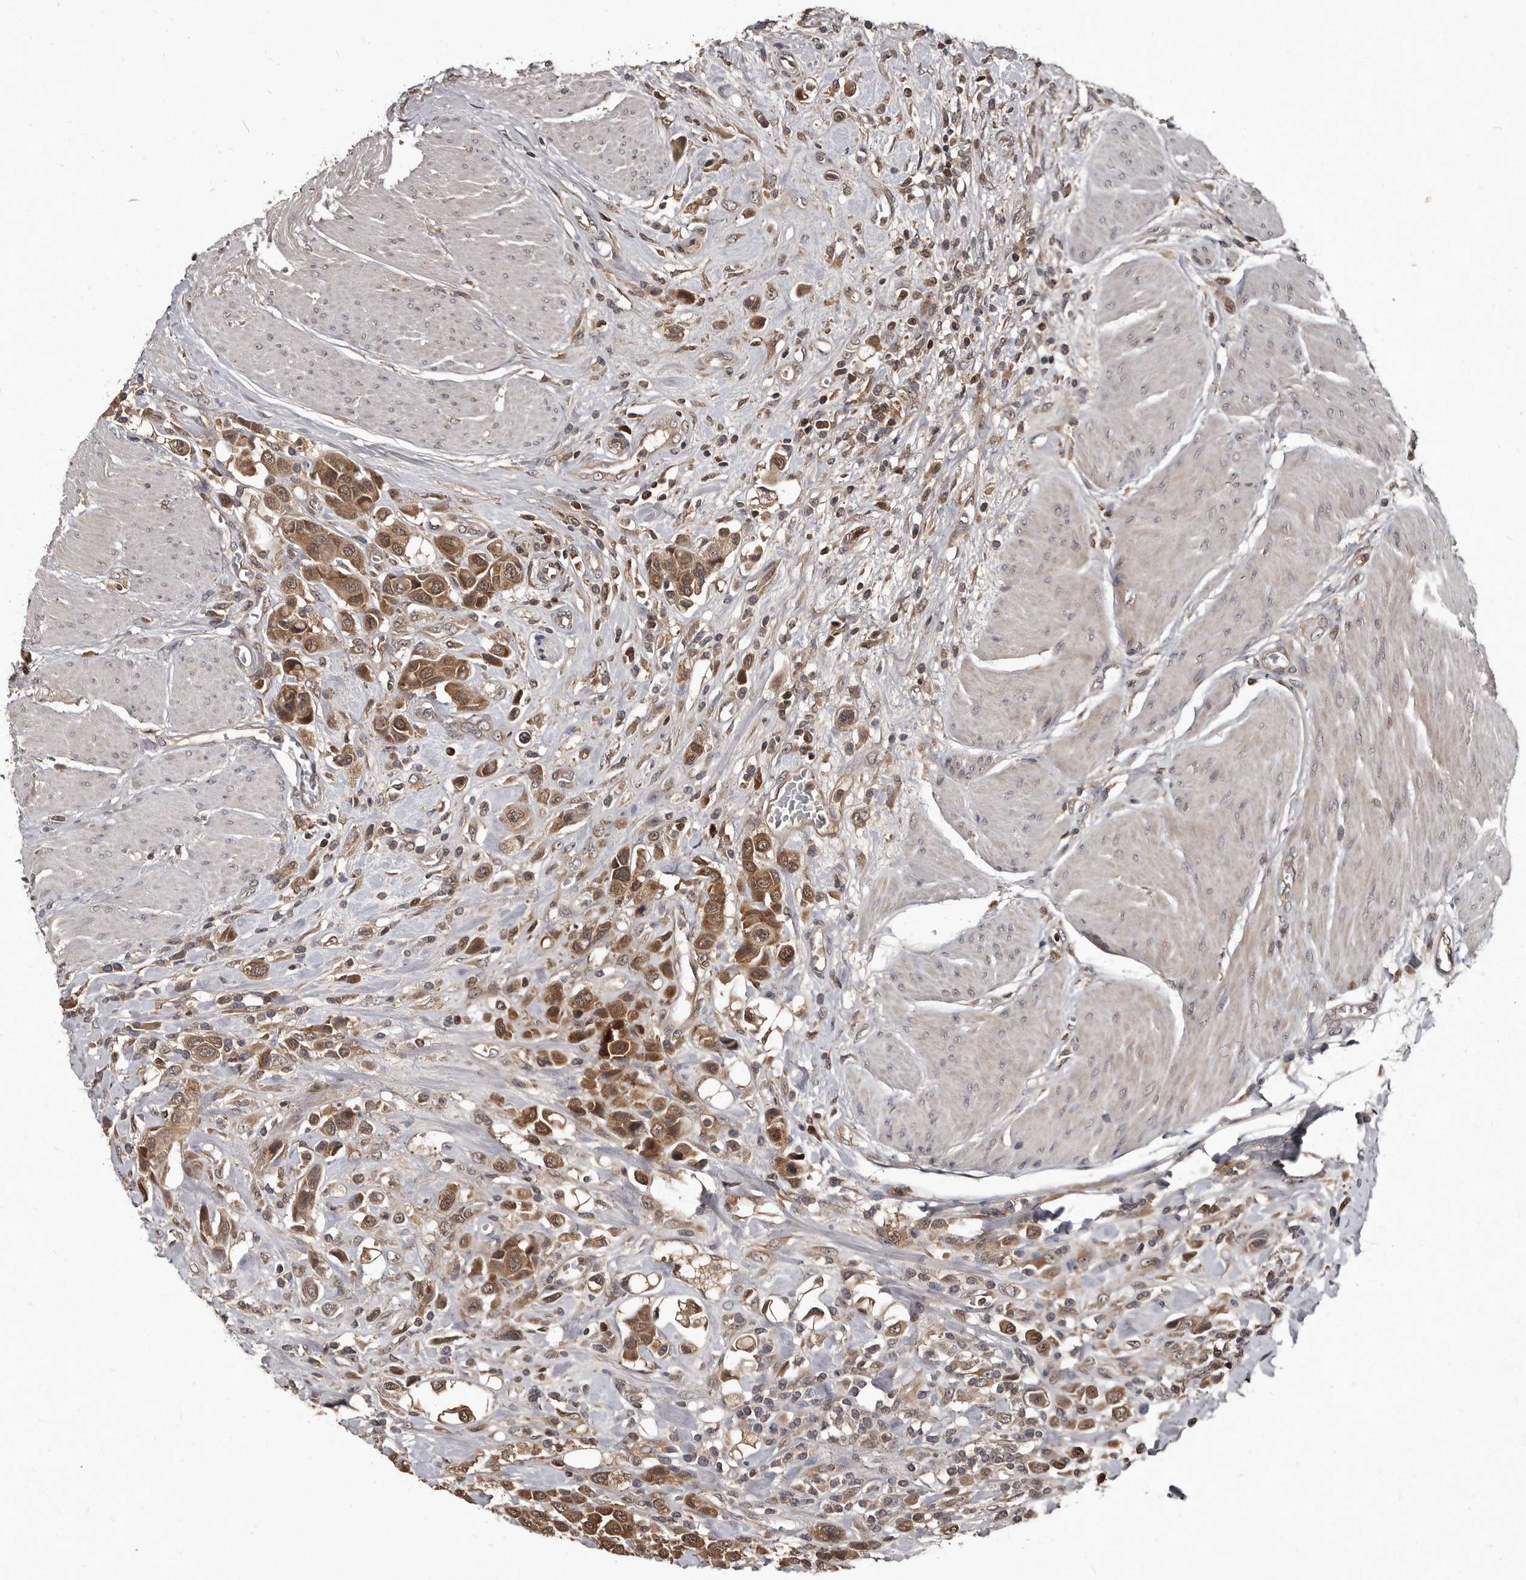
{"staining": {"intensity": "moderate", "quantity": ">75%", "location": "cytoplasmic/membranous"}, "tissue": "urothelial cancer", "cell_type": "Tumor cells", "image_type": "cancer", "snomed": [{"axis": "morphology", "description": "Urothelial carcinoma, High grade"}, {"axis": "topography", "description": "Urinary bladder"}], "caption": "Immunohistochemical staining of high-grade urothelial carcinoma demonstrates moderate cytoplasmic/membranous protein positivity in about >75% of tumor cells.", "gene": "PMVK", "patient": {"sex": "male", "age": 50}}